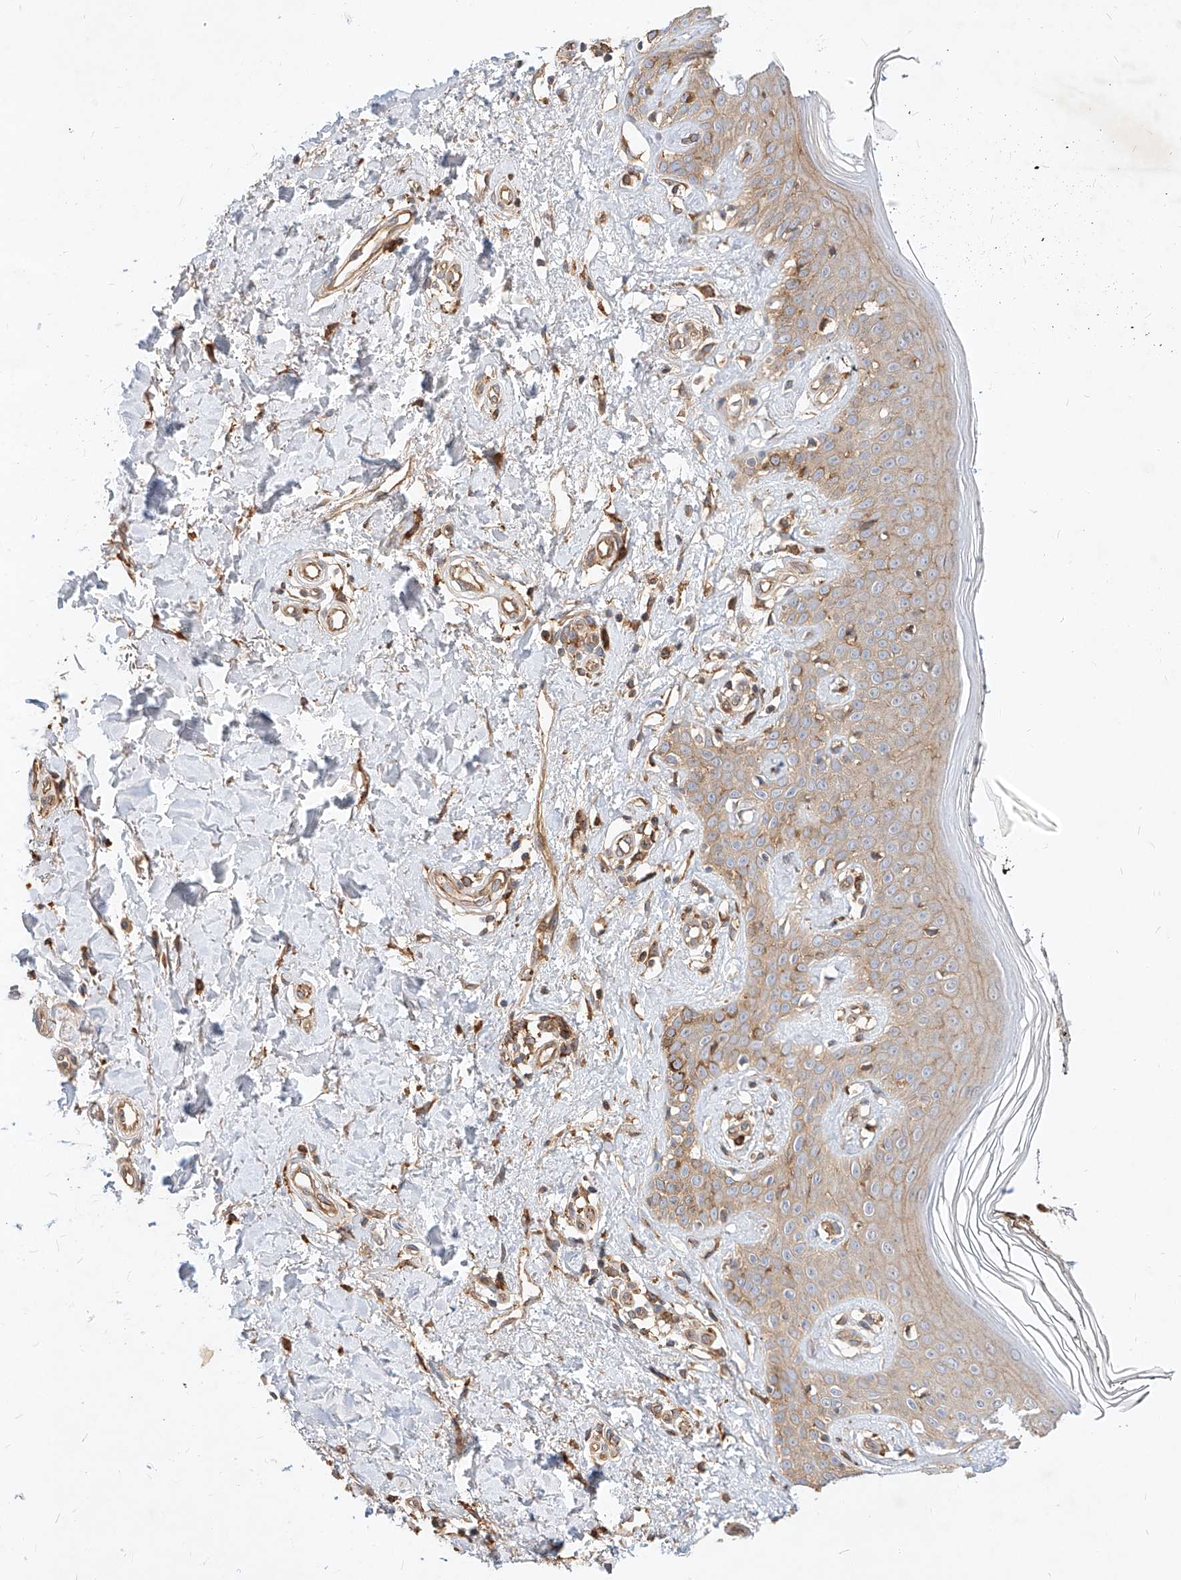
{"staining": {"intensity": "moderate", "quantity": "25%-75%", "location": "cytoplasmic/membranous"}, "tissue": "skin", "cell_type": "Fibroblasts", "image_type": "normal", "snomed": [{"axis": "morphology", "description": "Normal tissue, NOS"}, {"axis": "topography", "description": "Skin"}], "caption": "Fibroblasts show medium levels of moderate cytoplasmic/membranous expression in approximately 25%-75% of cells in normal human skin.", "gene": "NFAM1", "patient": {"sex": "female", "age": 64}}